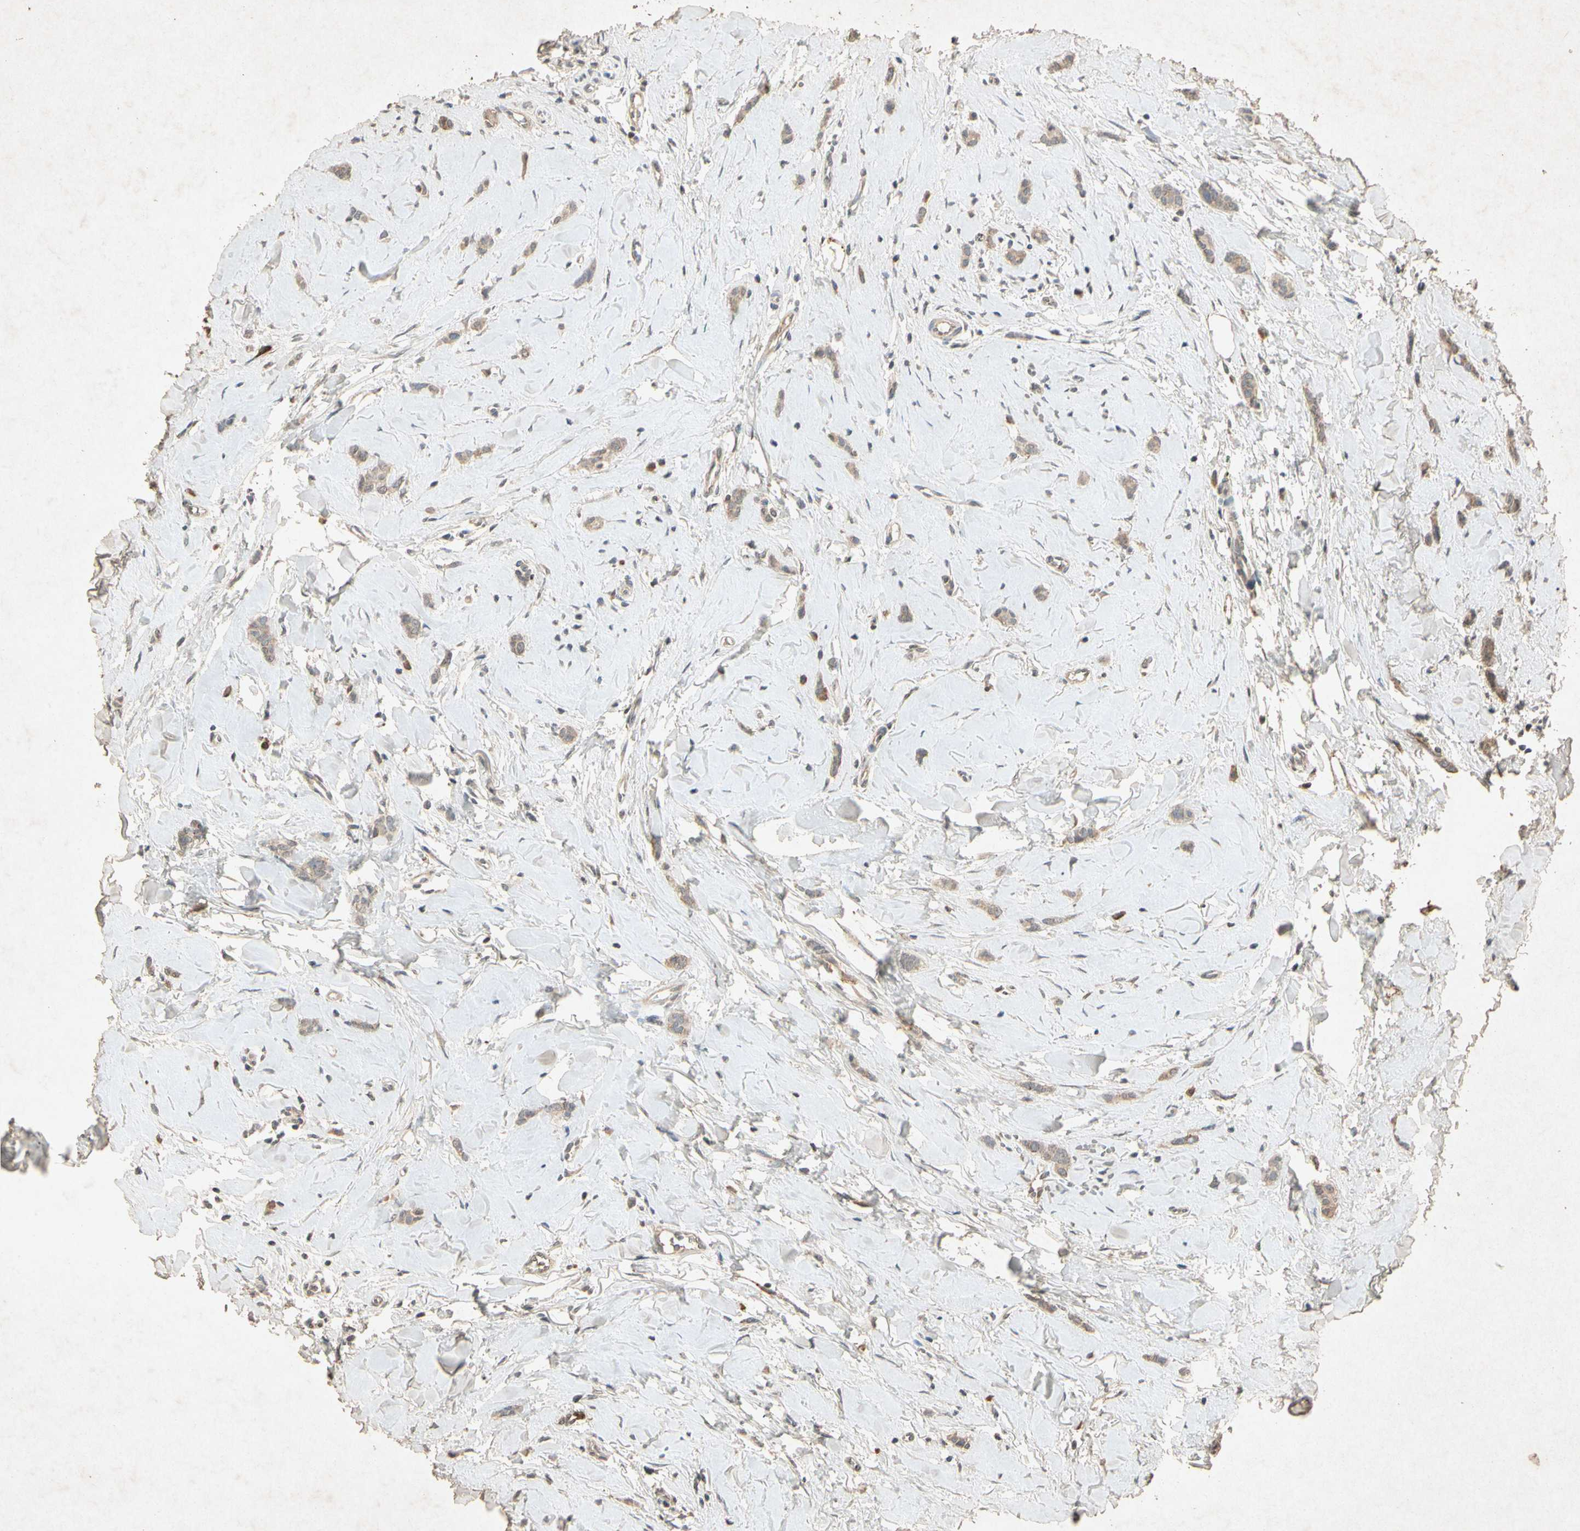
{"staining": {"intensity": "weak", "quantity": ">75%", "location": "cytoplasmic/membranous"}, "tissue": "breast cancer", "cell_type": "Tumor cells", "image_type": "cancer", "snomed": [{"axis": "morphology", "description": "Lobular carcinoma"}, {"axis": "topography", "description": "Skin"}, {"axis": "topography", "description": "Breast"}], "caption": "The image demonstrates staining of breast lobular carcinoma, revealing weak cytoplasmic/membranous protein staining (brown color) within tumor cells.", "gene": "MSRB1", "patient": {"sex": "female", "age": 46}}